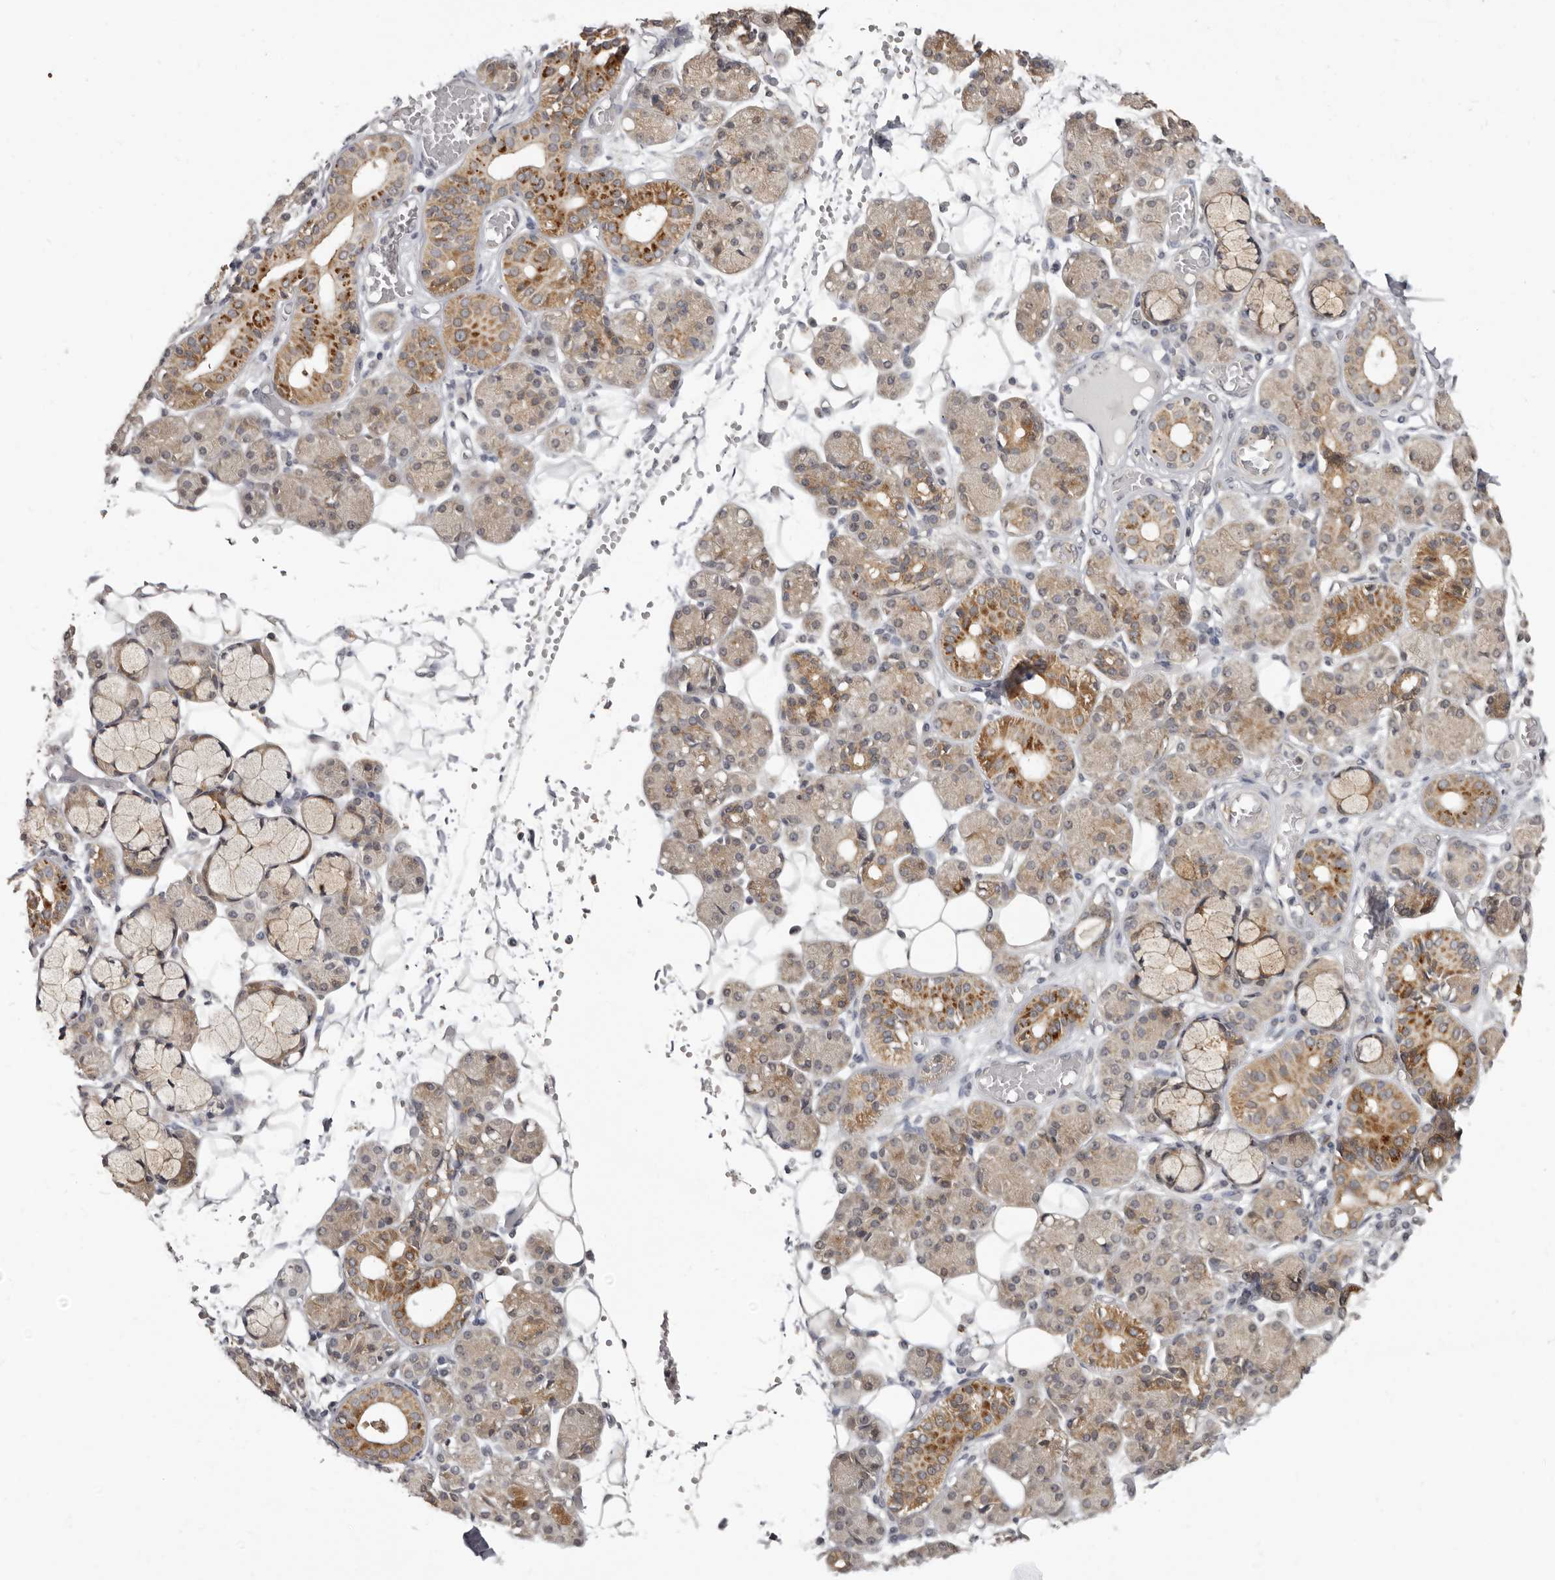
{"staining": {"intensity": "moderate", "quantity": "25%-75%", "location": "cytoplasmic/membranous"}, "tissue": "salivary gland", "cell_type": "Glandular cells", "image_type": "normal", "snomed": [{"axis": "morphology", "description": "Normal tissue, NOS"}, {"axis": "topography", "description": "Salivary gland"}], "caption": "Benign salivary gland shows moderate cytoplasmic/membranous staining in about 25%-75% of glandular cells, visualized by immunohistochemistry. The staining was performed using DAB (3,3'-diaminobenzidine) to visualize the protein expression in brown, while the nuclei were stained in blue with hematoxylin (Magnification: 20x).", "gene": "BAD", "patient": {"sex": "male", "age": 63}}